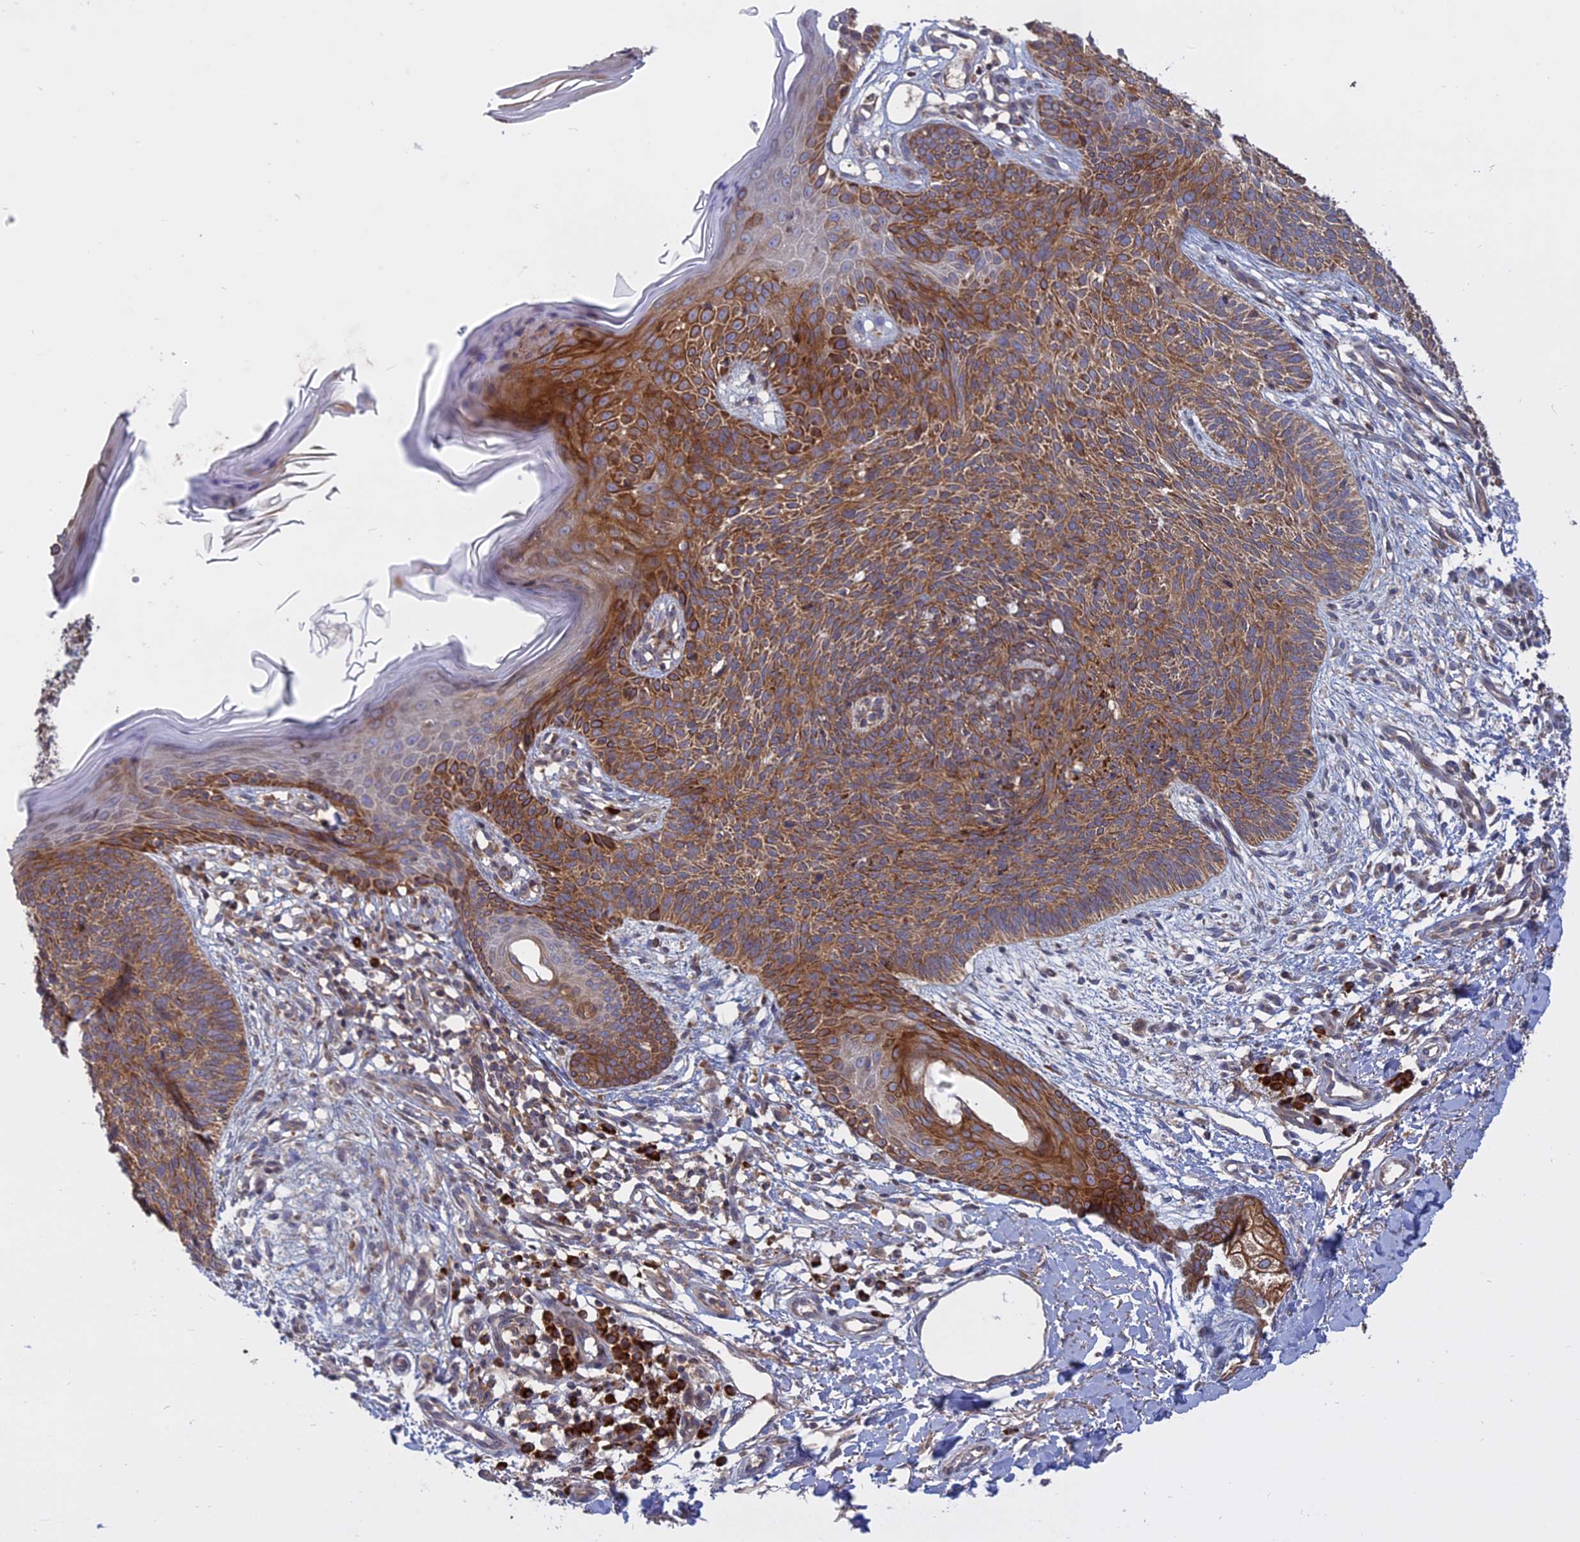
{"staining": {"intensity": "moderate", "quantity": ">75%", "location": "cytoplasmic/membranous"}, "tissue": "skin cancer", "cell_type": "Tumor cells", "image_type": "cancer", "snomed": [{"axis": "morphology", "description": "Basal cell carcinoma"}, {"axis": "topography", "description": "Skin"}], "caption": "Approximately >75% of tumor cells in skin cancer exhibit moderate cytoplasmic/membranous protein staining as visualized by brown immunohistochemical staining.", "gene": "TMEM208", "patient": {"sex": "female", "age": 66}}